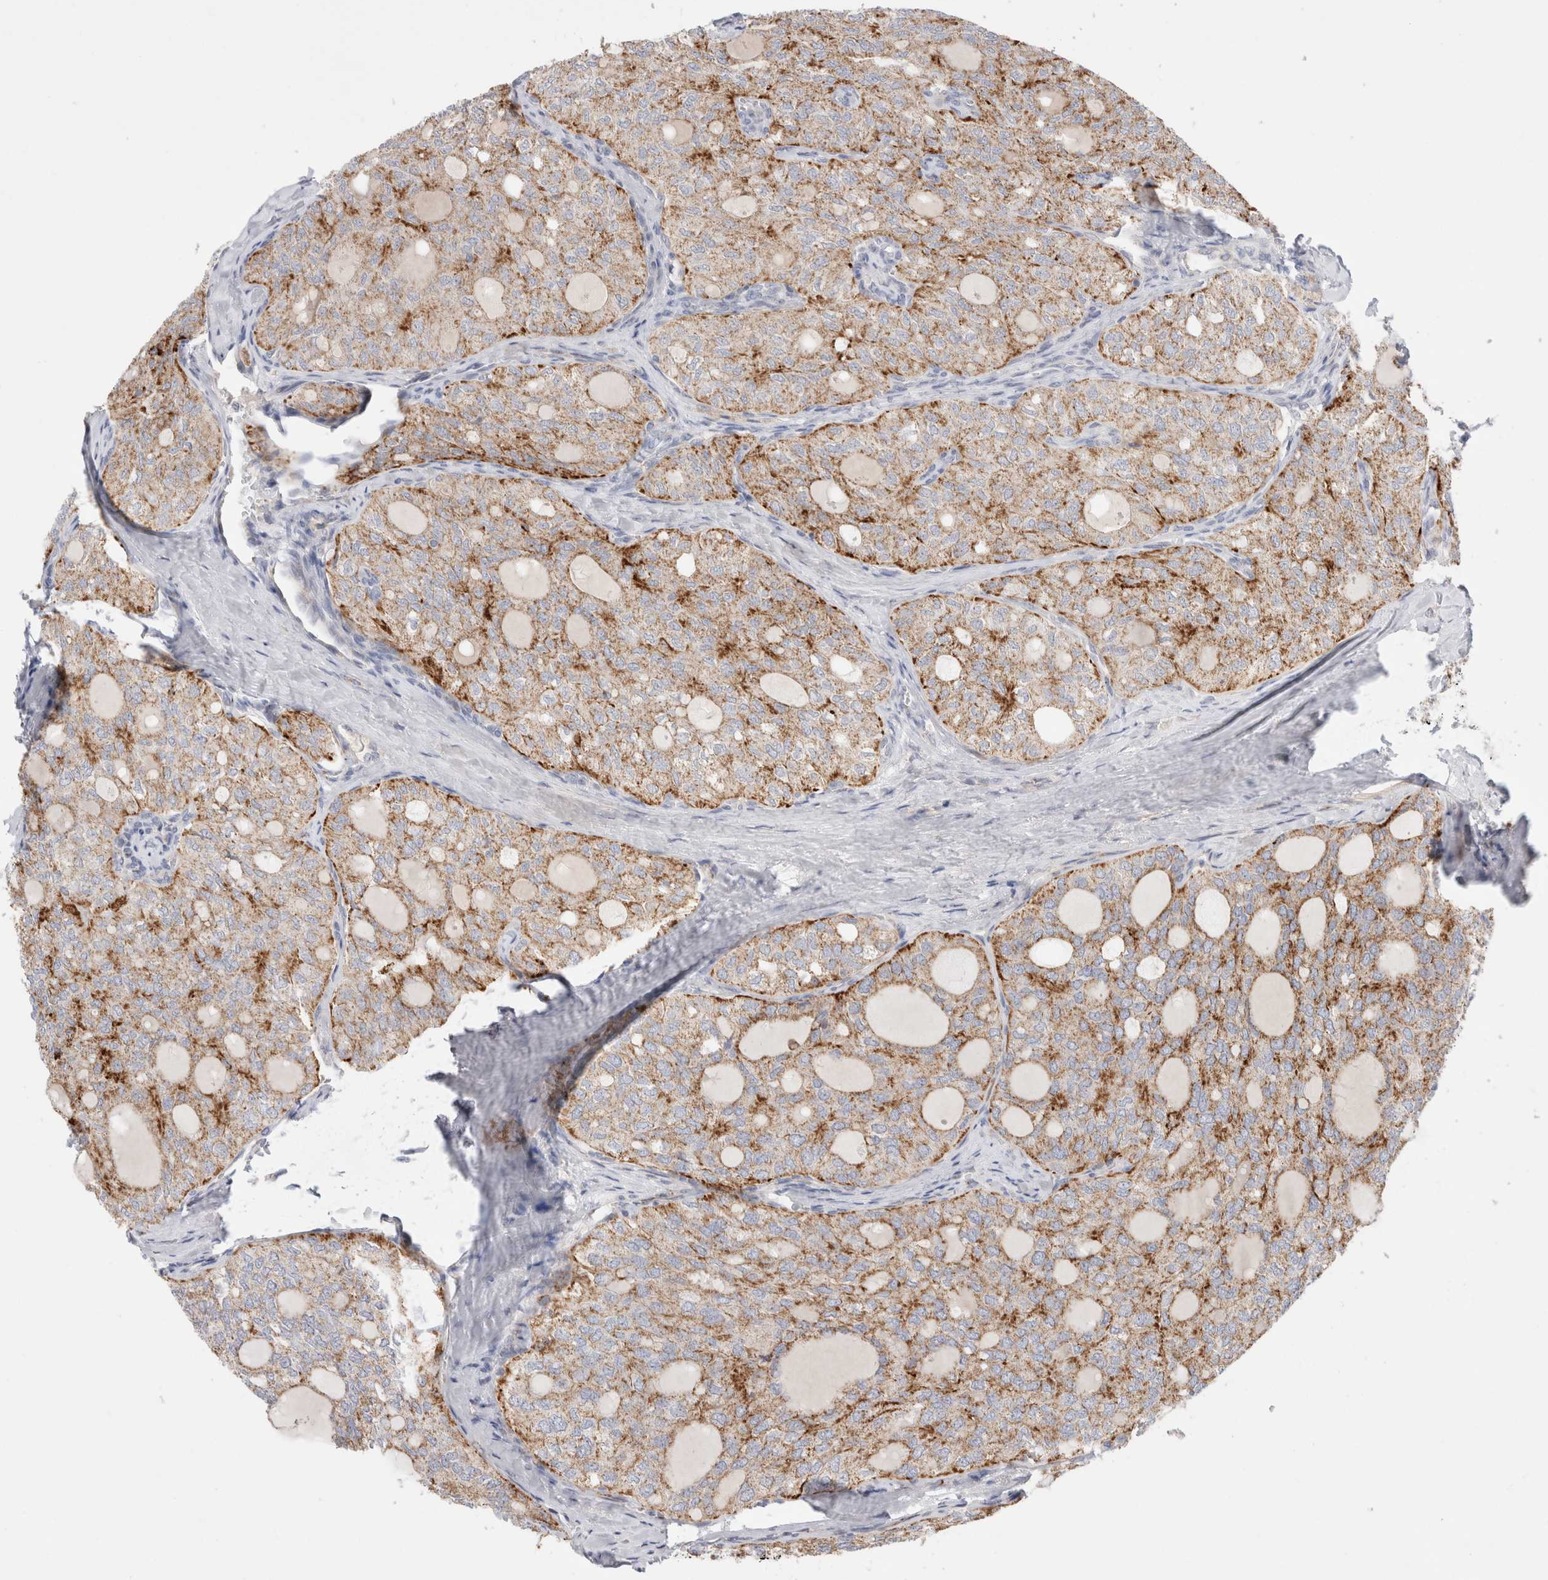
{"staining": {"intensity": "moderate", "quantity": ">75%", "location": "cytoplasmic/membranous"}, "tissue": "thyroid cancer", "cell_type": "Tumor cells", "image_type": "cancer", "snomed": [{"axis": "morphology", "description": "Follicular adenoma carcinoma, NOS"}, {"axis": "topography", "description": "Thyroid gland"}], "caption": "Tumor cells show moderate cytoplasmic/membranous positivity in approximately >75% of cells in thyroid cancer.", "gene": "CHADL", "patient": {"sex": "male", "age": 75}}